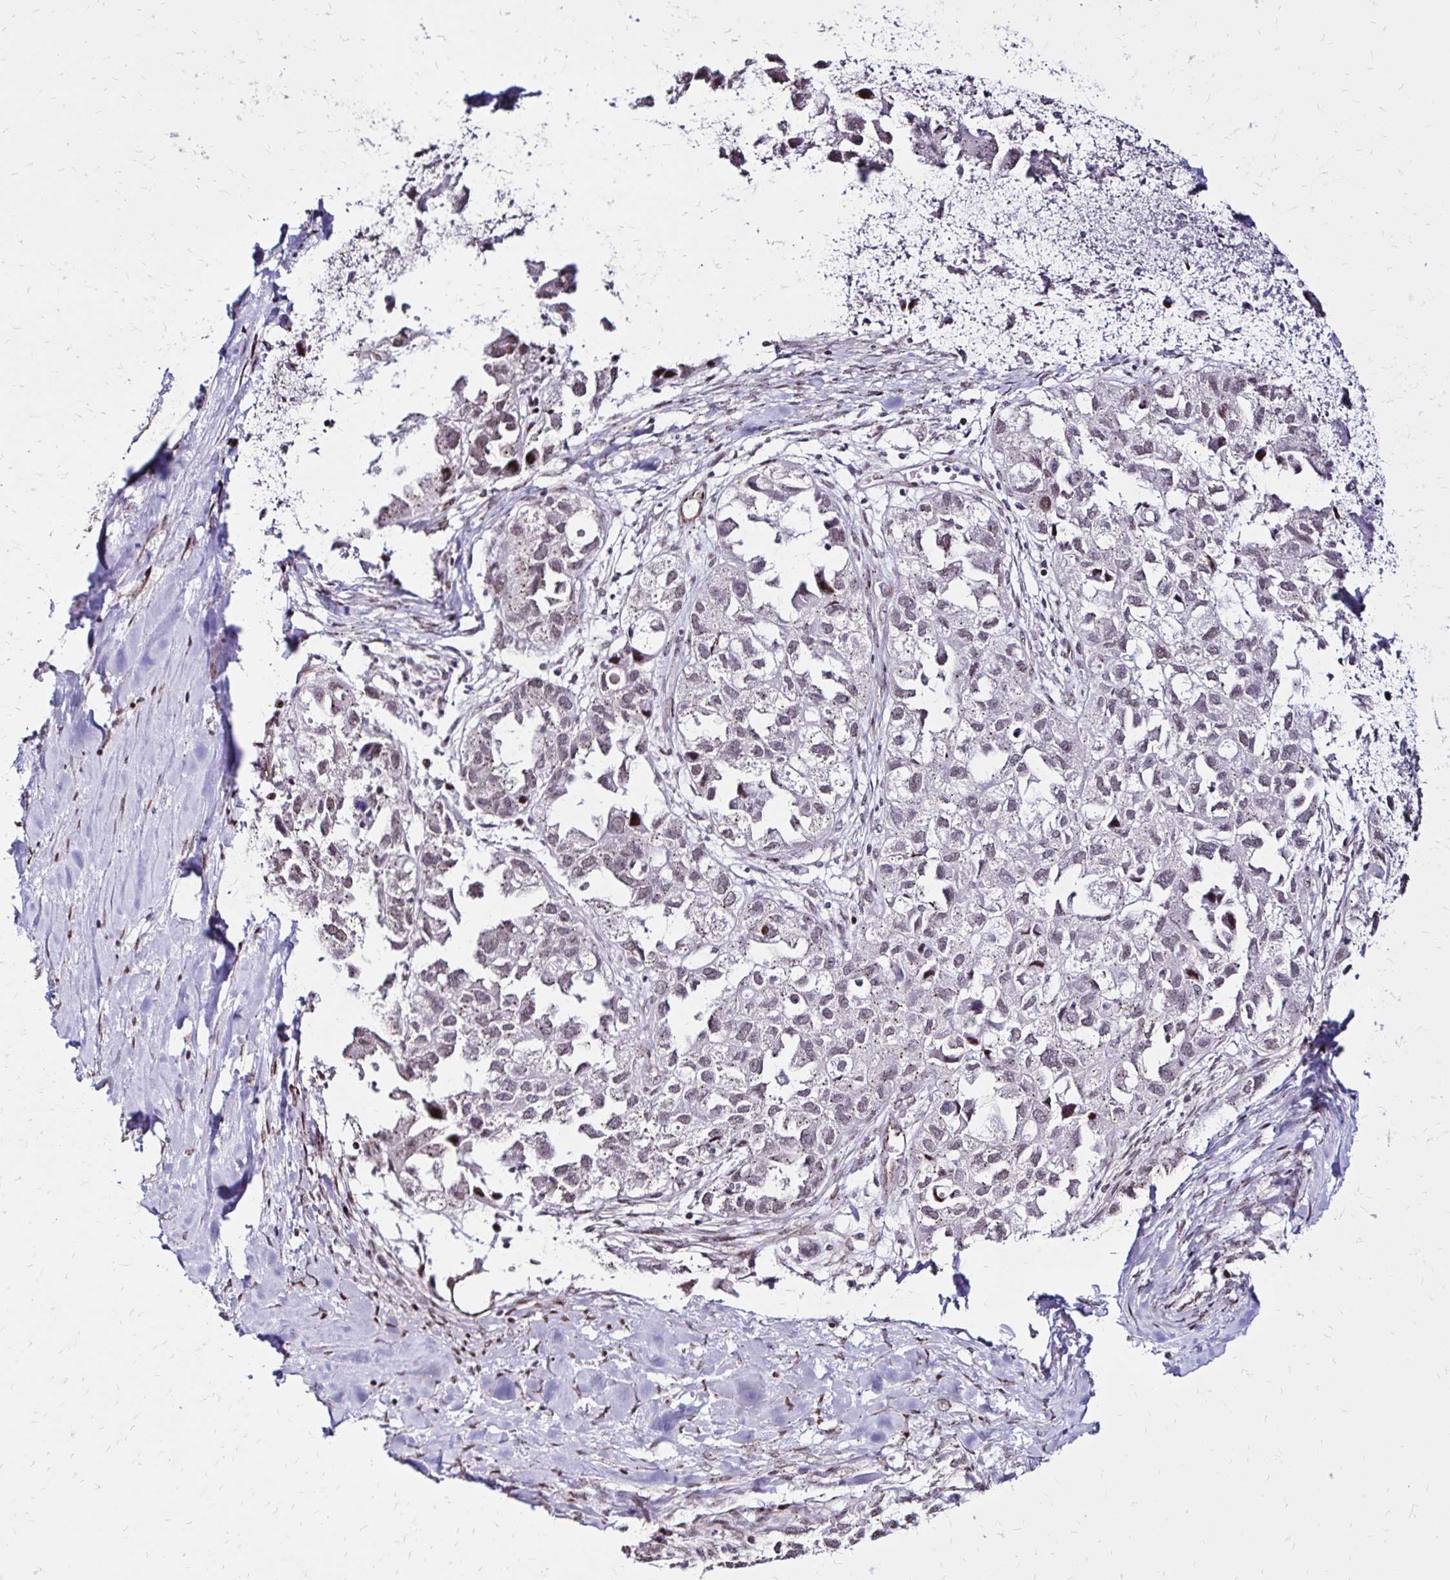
{"staining": {"intensity": "weak", "quantity": "25%-75%", "location": "cytoplasmic/membranous"}, "tissue": "ovarian cancer", "cell_type": "Tumor cells", "image_type": "cancer", "snomed": [{"axis": "morphology", "description": "Cystadenocarcinoma, serous, NOS"}, {"axis": "topography", "description": "Ovary"}], "caption": "IHC histopathology image of human ovarian serous cystadenocarcinoma stained for a protein (brown), which displays low levels of weak cytoplasmic/membranous staining in approximately 25%-75% of tumor cells.", "gene": "TOB1", "patient": {"sex": "female", "age": 84}}